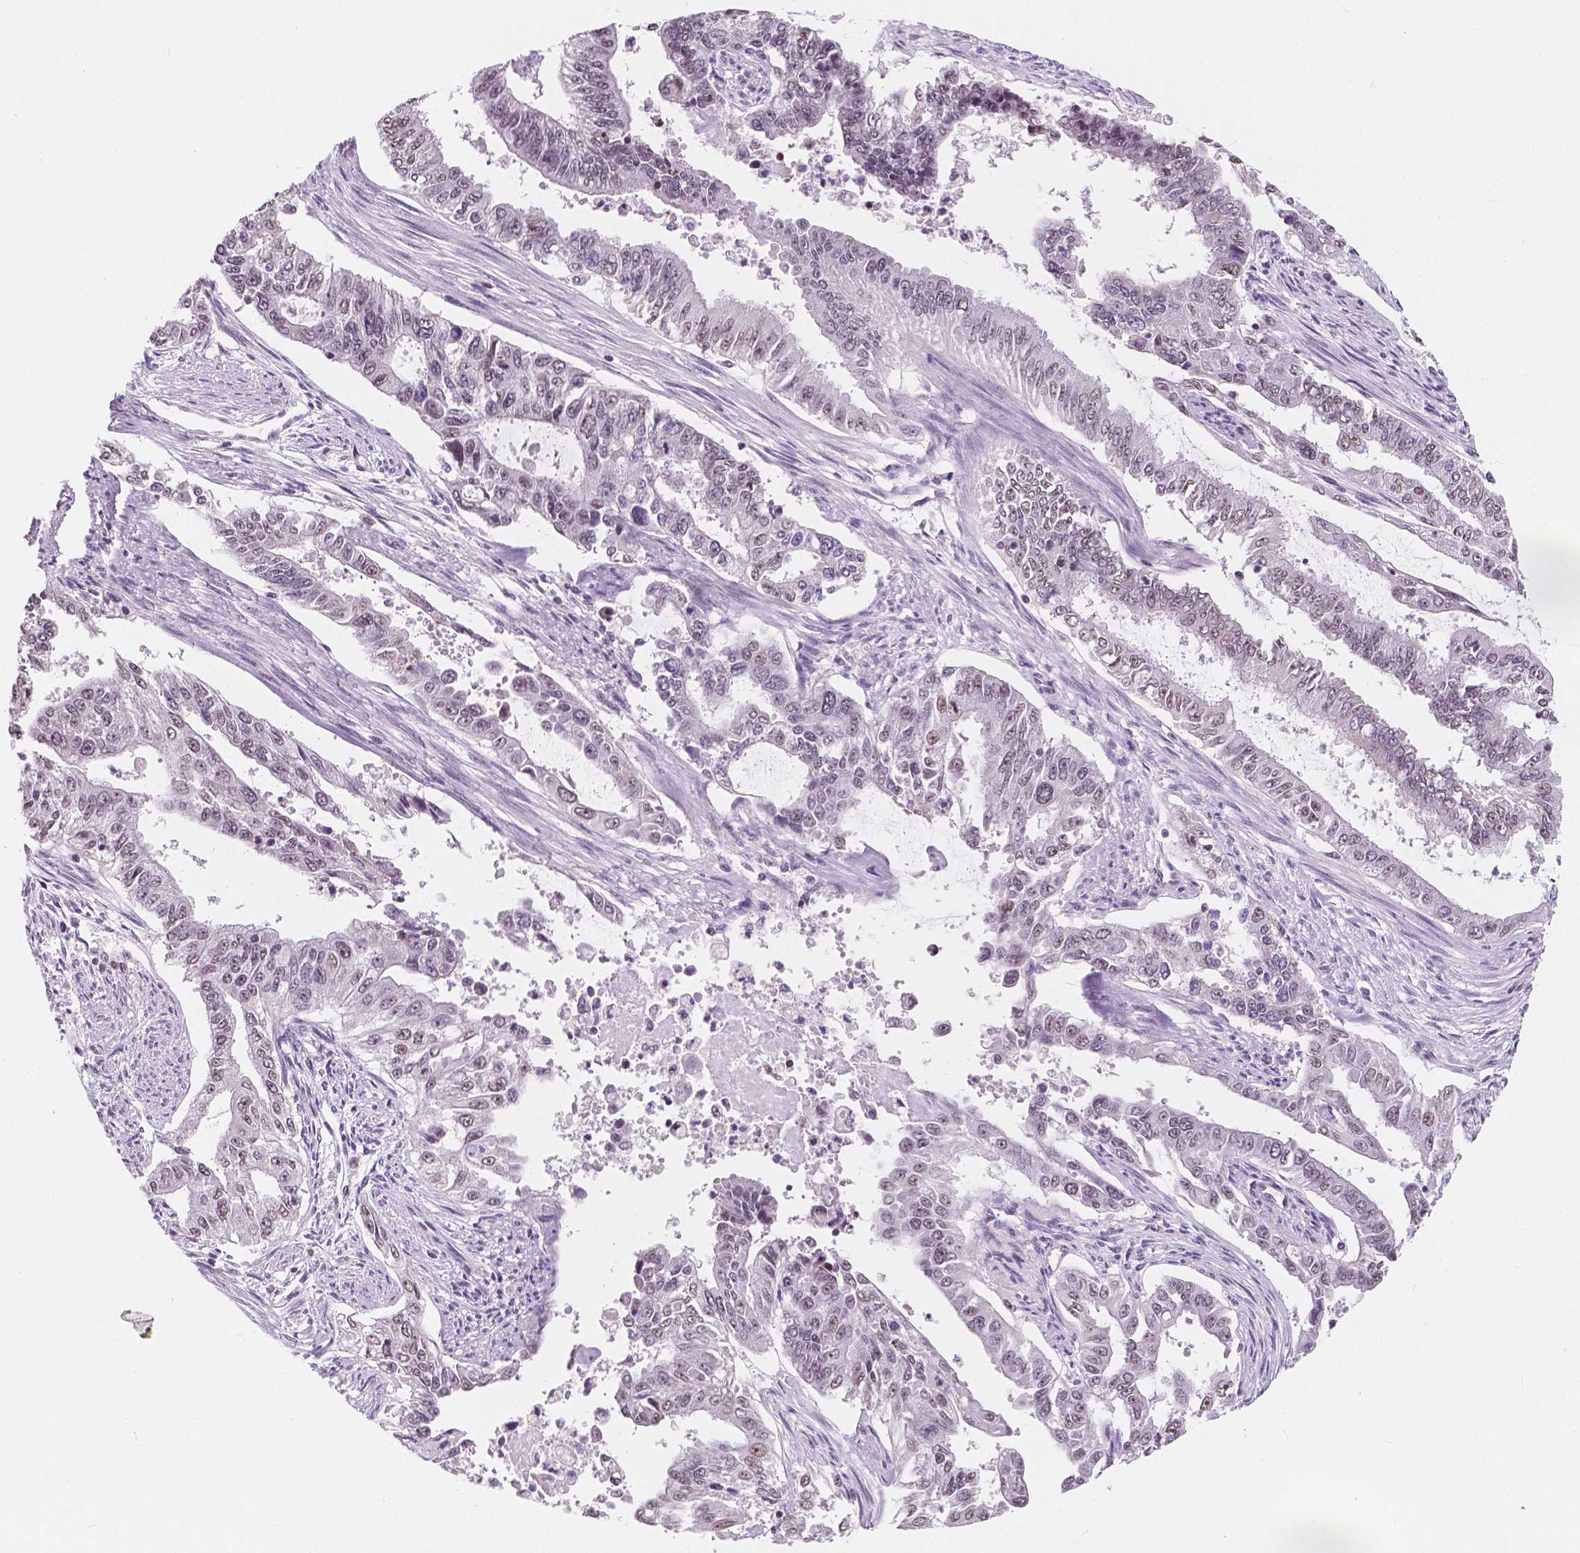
{"staining": {"intensity": "weak", "quantity": "25%-75%", "location": "nuclear"}, "tissue": "endometrial cancer", "cell_type": "Tumor cells", "image_type": "cancer", "snomed": [{"axis": "morphology", "description": "Adenocarcinoma, NOS"}, {"axis": "topography", "description": "Uterus"}], "caption": "This is an image of immunohistochemistry (IHC) staining of endometrial cancer, which shows weak expression in the nuclear of tumor cells.", "gene": "NOLC1", "patient": {"sex": "female", "age": 59}}